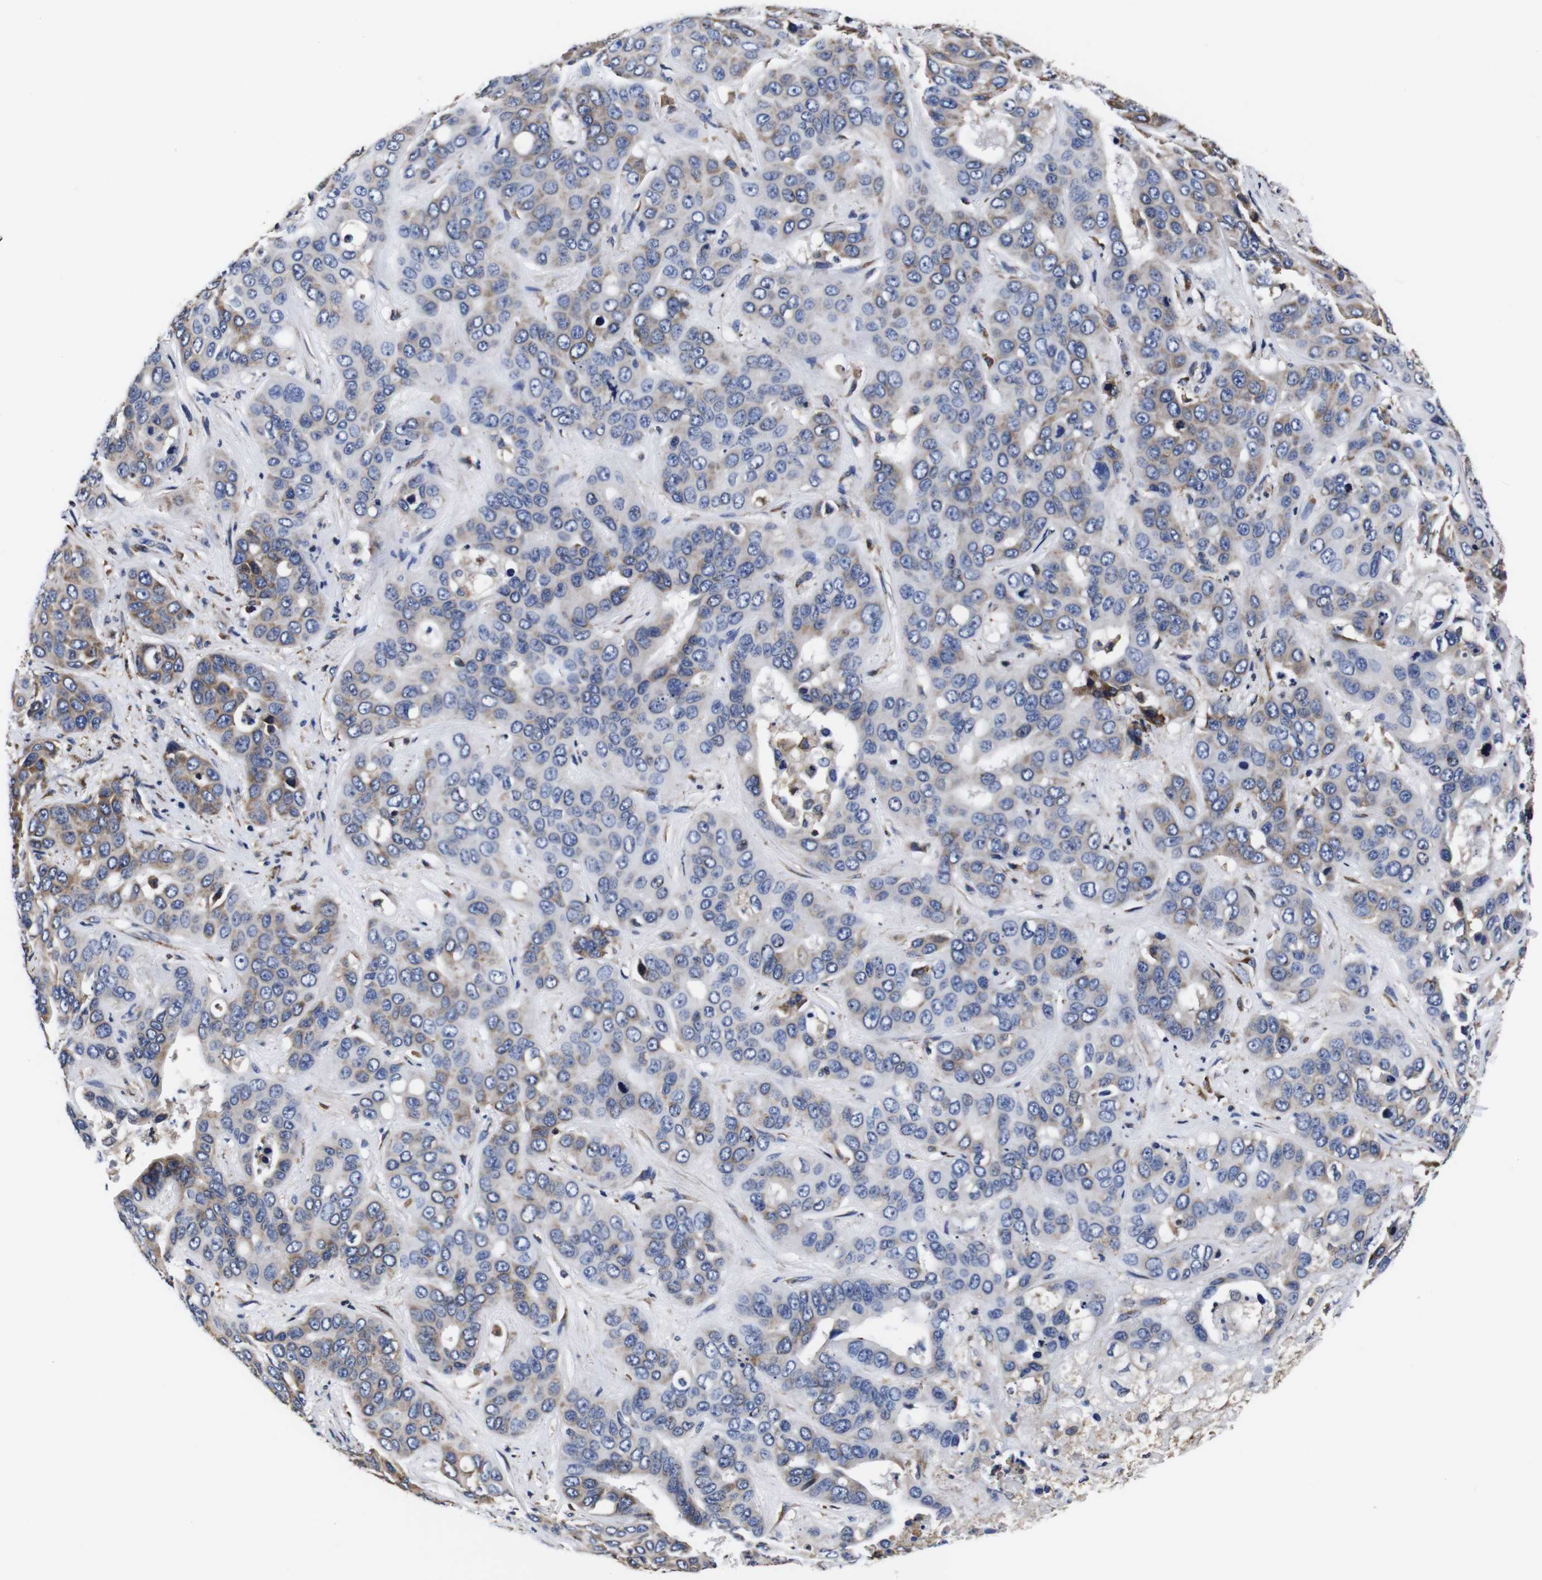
{"staining": {"intensity": "moderate", "quantity": "<25%", "location": "cytoplasmic/membranous"}, "tissue": "liver cancer", "cell_type": "Tumor cells", "image_type": "cancer", "snomed": [{"axis": "morphology", "description": "Cholangiocarcinoma"}, {"axis": "topography", "description": "Liver"}], "caption": "Immunohistochemistry histopathology image of neoplastic tissue: liver cancer (cholangiocarcinoma) stained using immunohistochemistry (IHC) exhibits low levels of moderate protein expression localized specifically in the cytoplasmic/membranous of tumor cells, appearing as a cytoplasmic/membranous brown color.", "gene": "PPIB", "patient": {"sex": "female", "age": 52}}